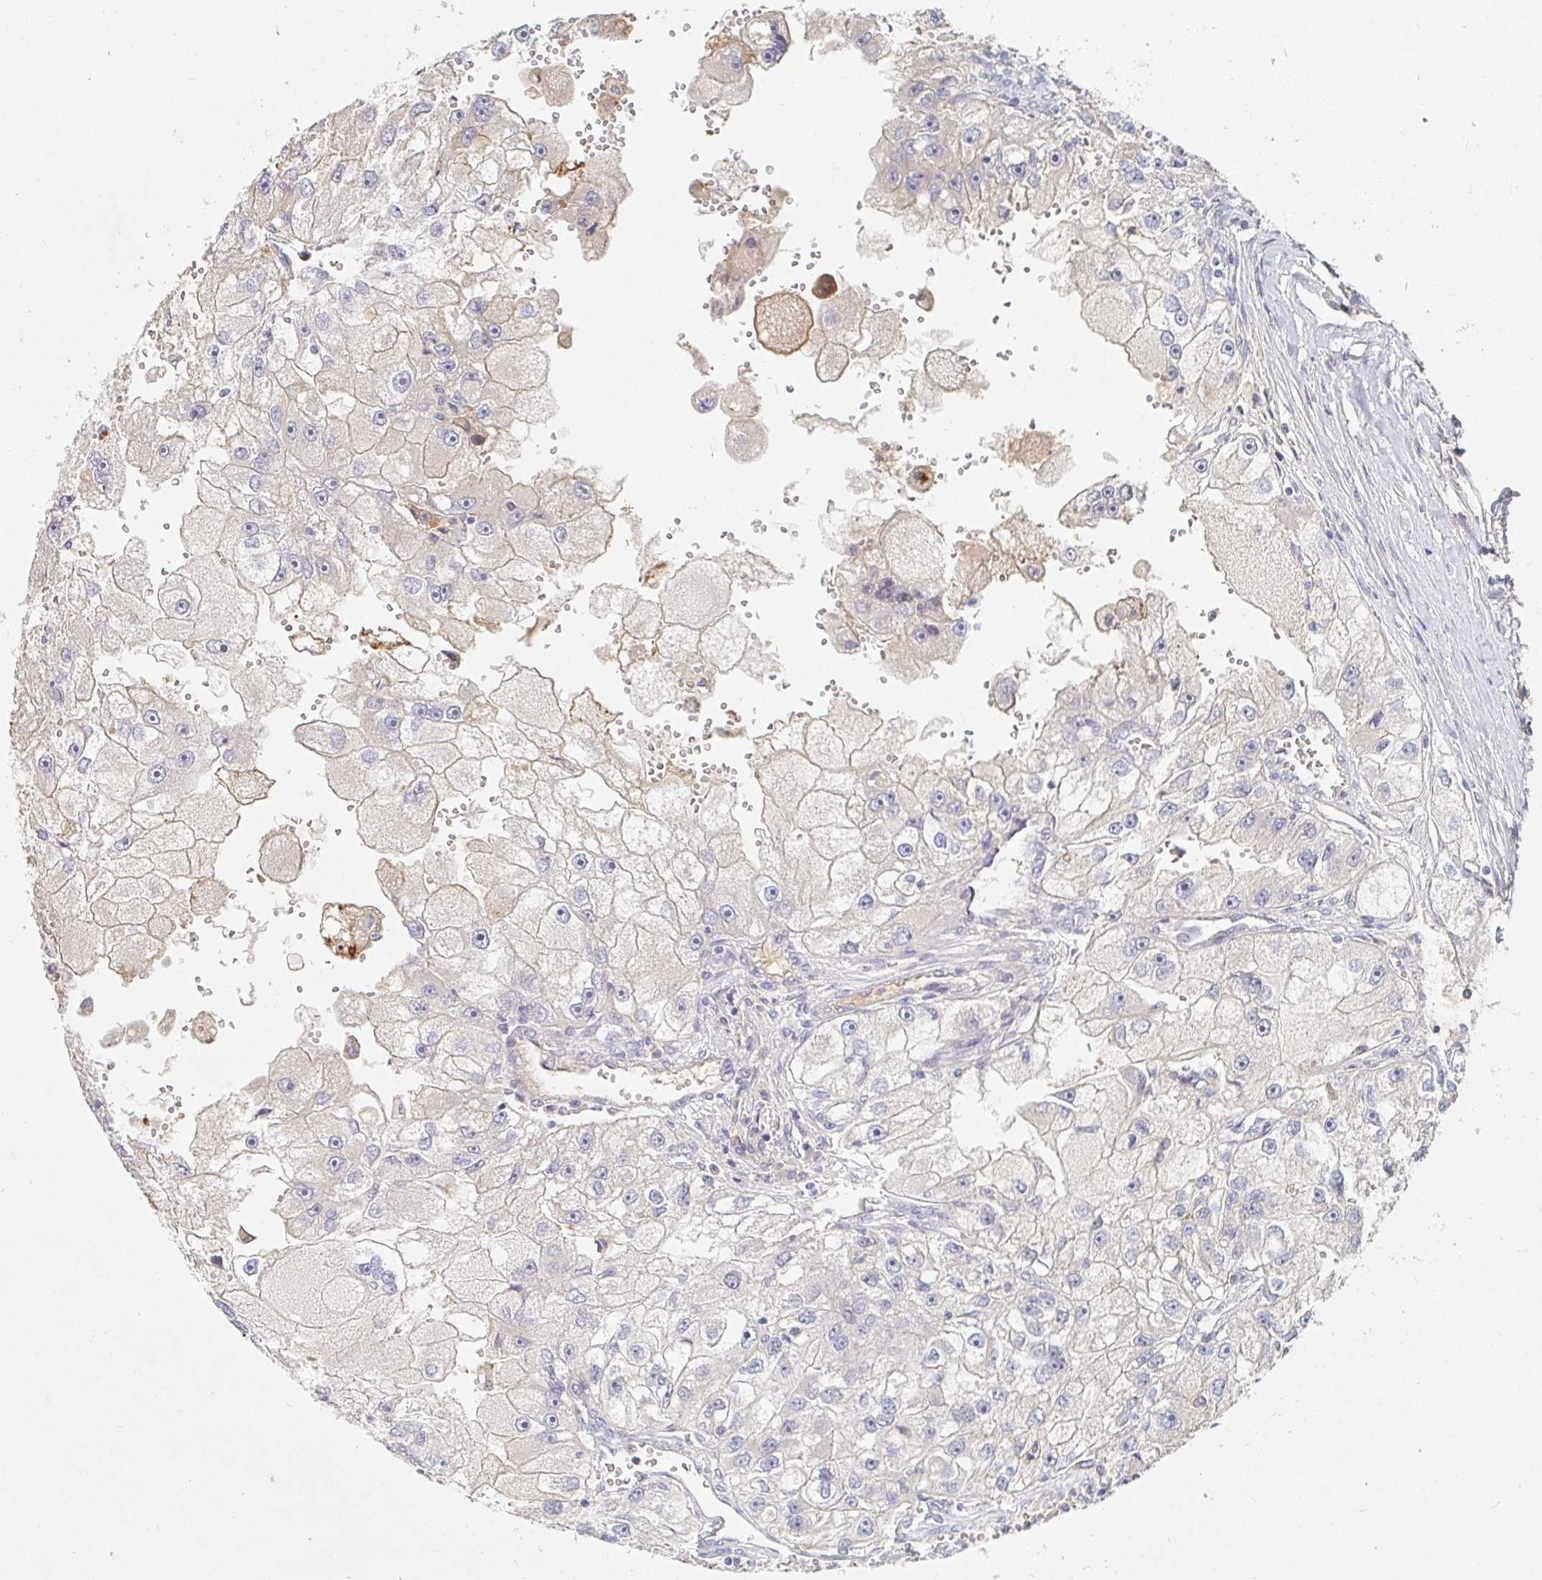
{"staining": {"intensity": "negative", "quantity": "none", "location": "none"}, "tissue": "renal cancer", "cell_type": "Tumor cells", "image_type": "cancer", "snomed": [{"axis": "morphology", "description": "Adenocarcinoma, NOS"}, {"axis": "topography", "description": "Kidney"}], "caption": "Histopathology image shows no protein positivity in tumor cells of adenocarcinoma (renal) tissue.", "gene": "NME9", "patient": {"sex": "male", "age": 63}}